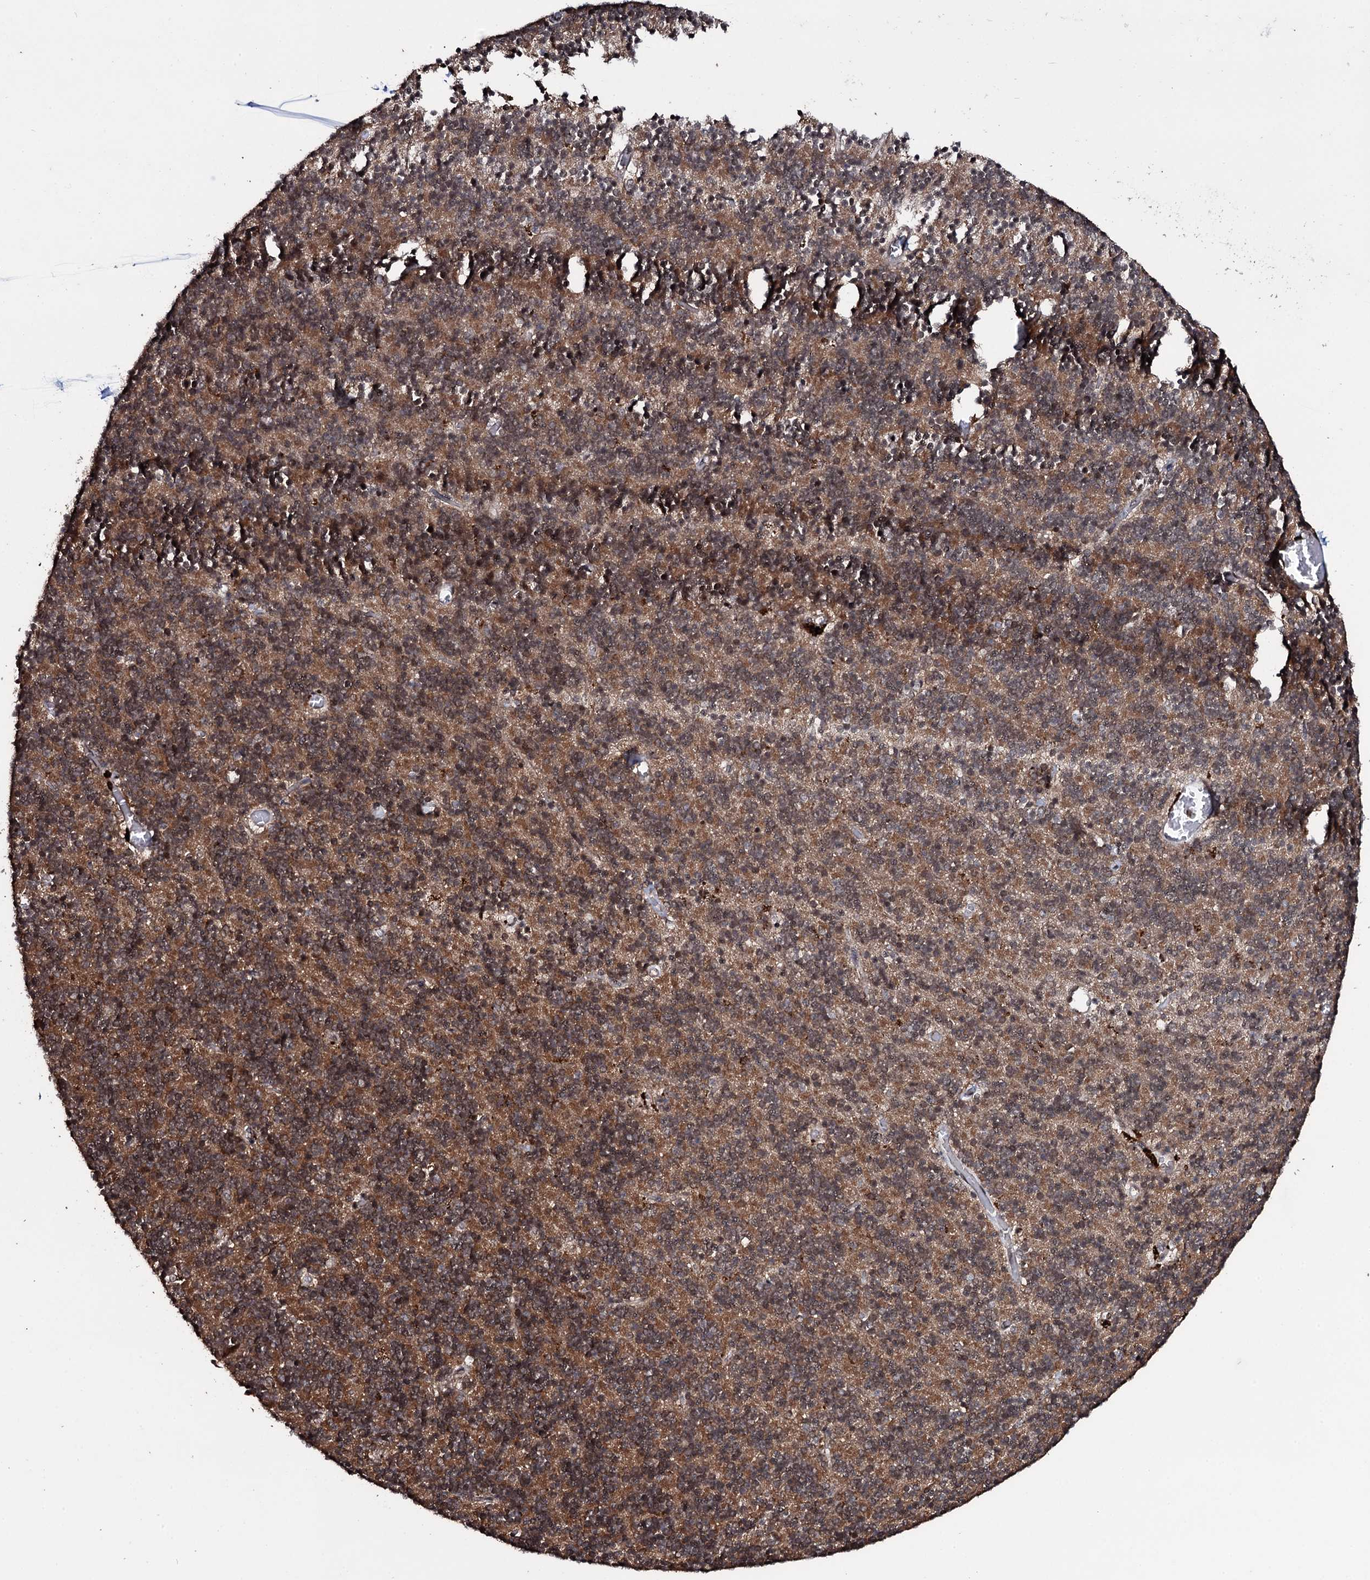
{"staining": {"intensity": "moderate", "quantity": "25%-75%", "location": "cytoplasmic/membranous"}, "tissue": "cerebellum", "cell_type": "Cells in granular layer", "image_type": "normal", "snomed": [{"axis": "morphology", "description": "Normal tissue, NOS"}, {"axis": "topography", "description": "Cerebellum"}], "caption": "Cells in granular layer display moderate cytoplasmic/membranous staining in about 25%-75% of cells in benign cerebellum.", "gene": "MRPS31", "patient": {"sex": "male", "age": 54}}